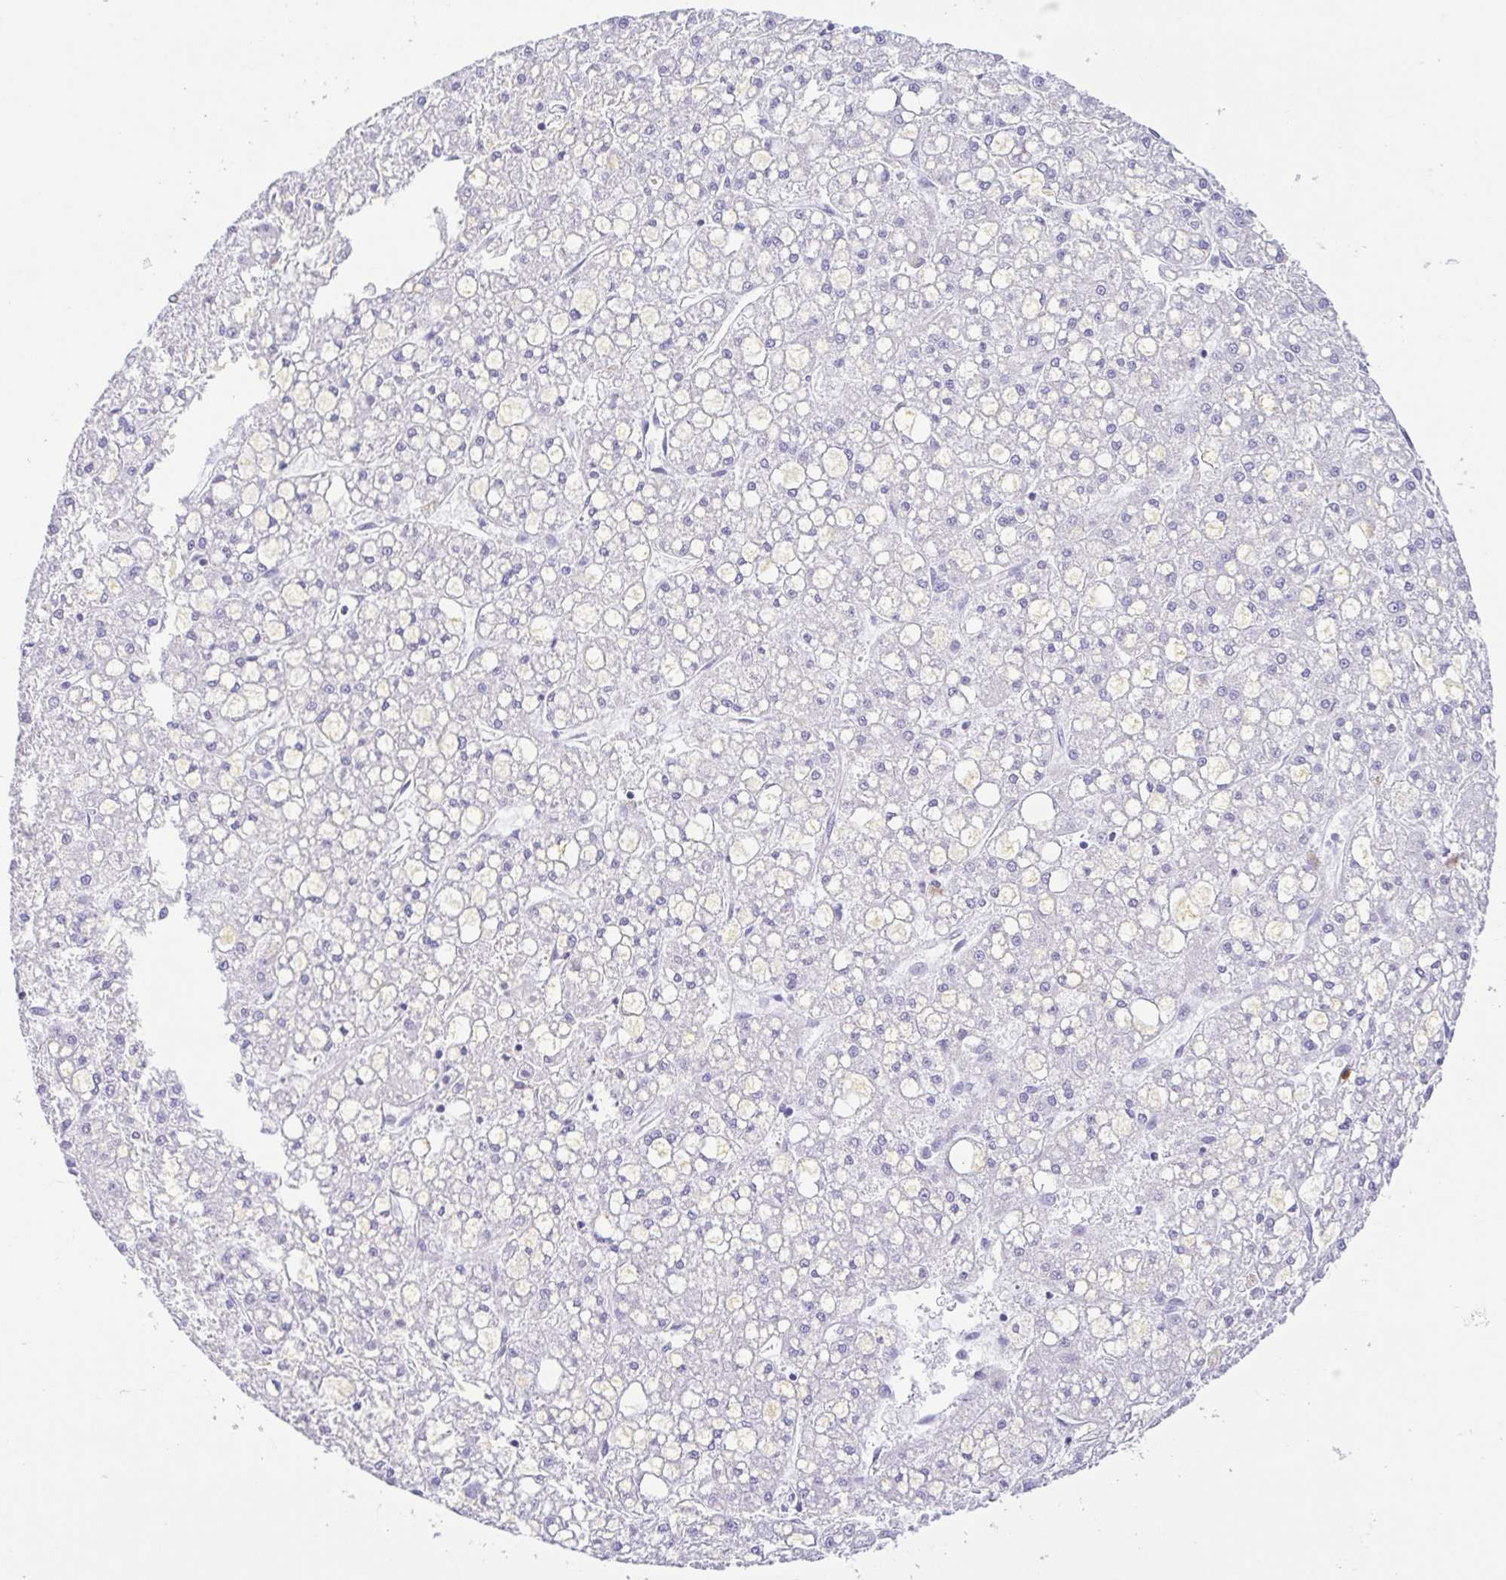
{"staining": {"intensity": "negative", "quantity": "none", "location": "none"}, "tissue": "liver cancer", "cell_type": "Tumor cells", "image_type": "cancer", "snomed": [{"axis": "morphology", "description": "Carcinoma, Hepatocellular, NOS"}, {"axis": "topography", "description": "Liver"}], "caption": "Human liver cancer (hepatocellular carcinoma) stained for a protein using IHC demonstrates no positivity in tumor cells.", "gene": "PGLYRP1", "patient": {"sex": "male", "age": 67}}